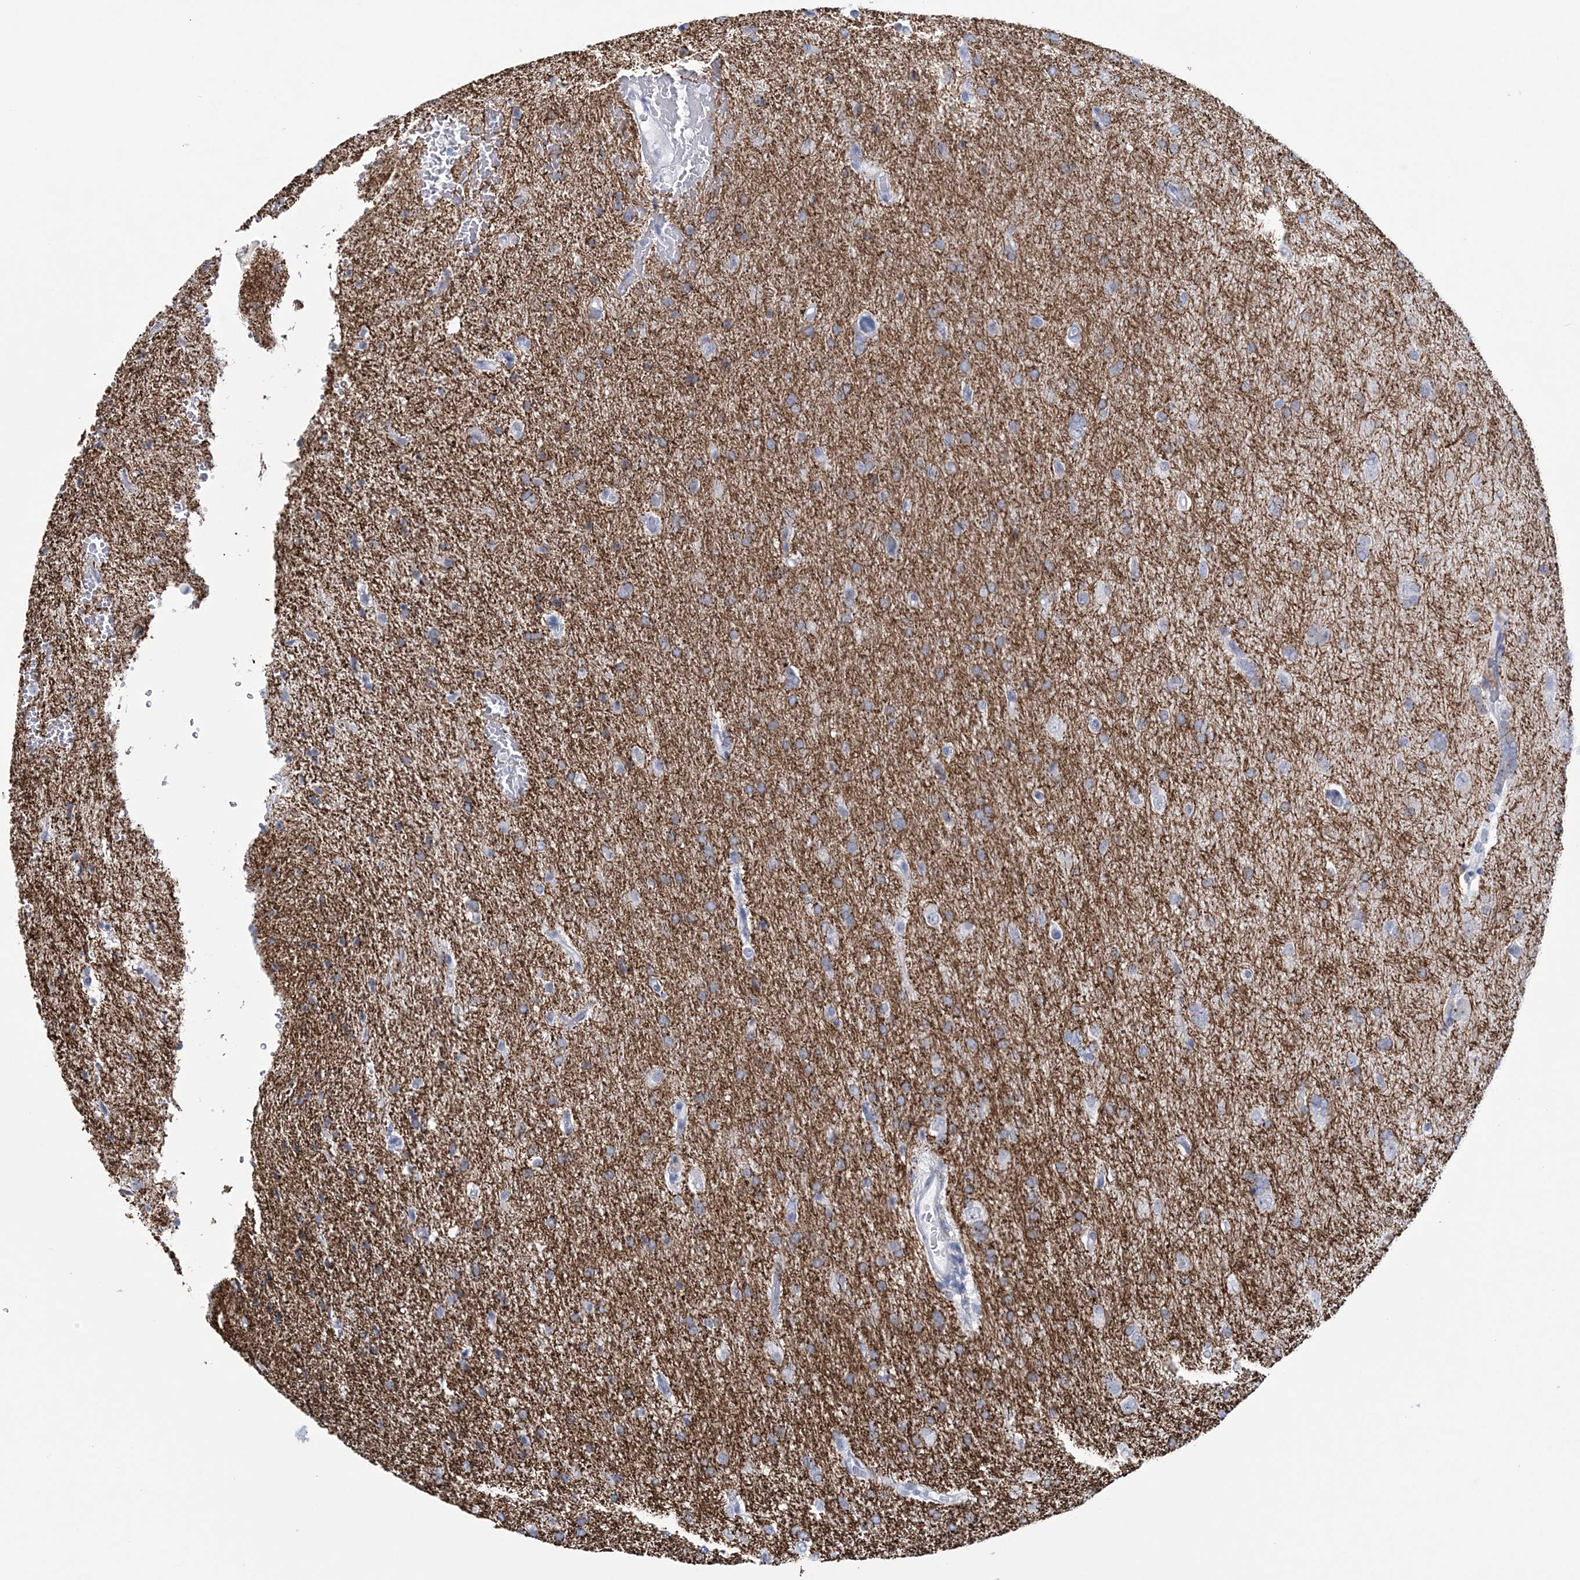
{"staining": {"intensity": "negative", "quantity": "none", "location": "none"}, "tissue": "glioma", "cell_type": "Tumor cells", "image_type": "cancer", "snomed": [{"axis": "morphology", "description": "Glioma, malignant, High grade"}, {"axis": "topography", "description": "Brain"}], "caption": "Immunohistochemistry (IHC) micrograph of neoplastic tissue: malignant high-grade glioma stained with DAB (3,3'-diaminobenzidine) displays no significant protein positivity in tumor cells. Nuclei are stained in blue.", "gene": "DPCD", "patient": {"sex": "male", "age": 72}}